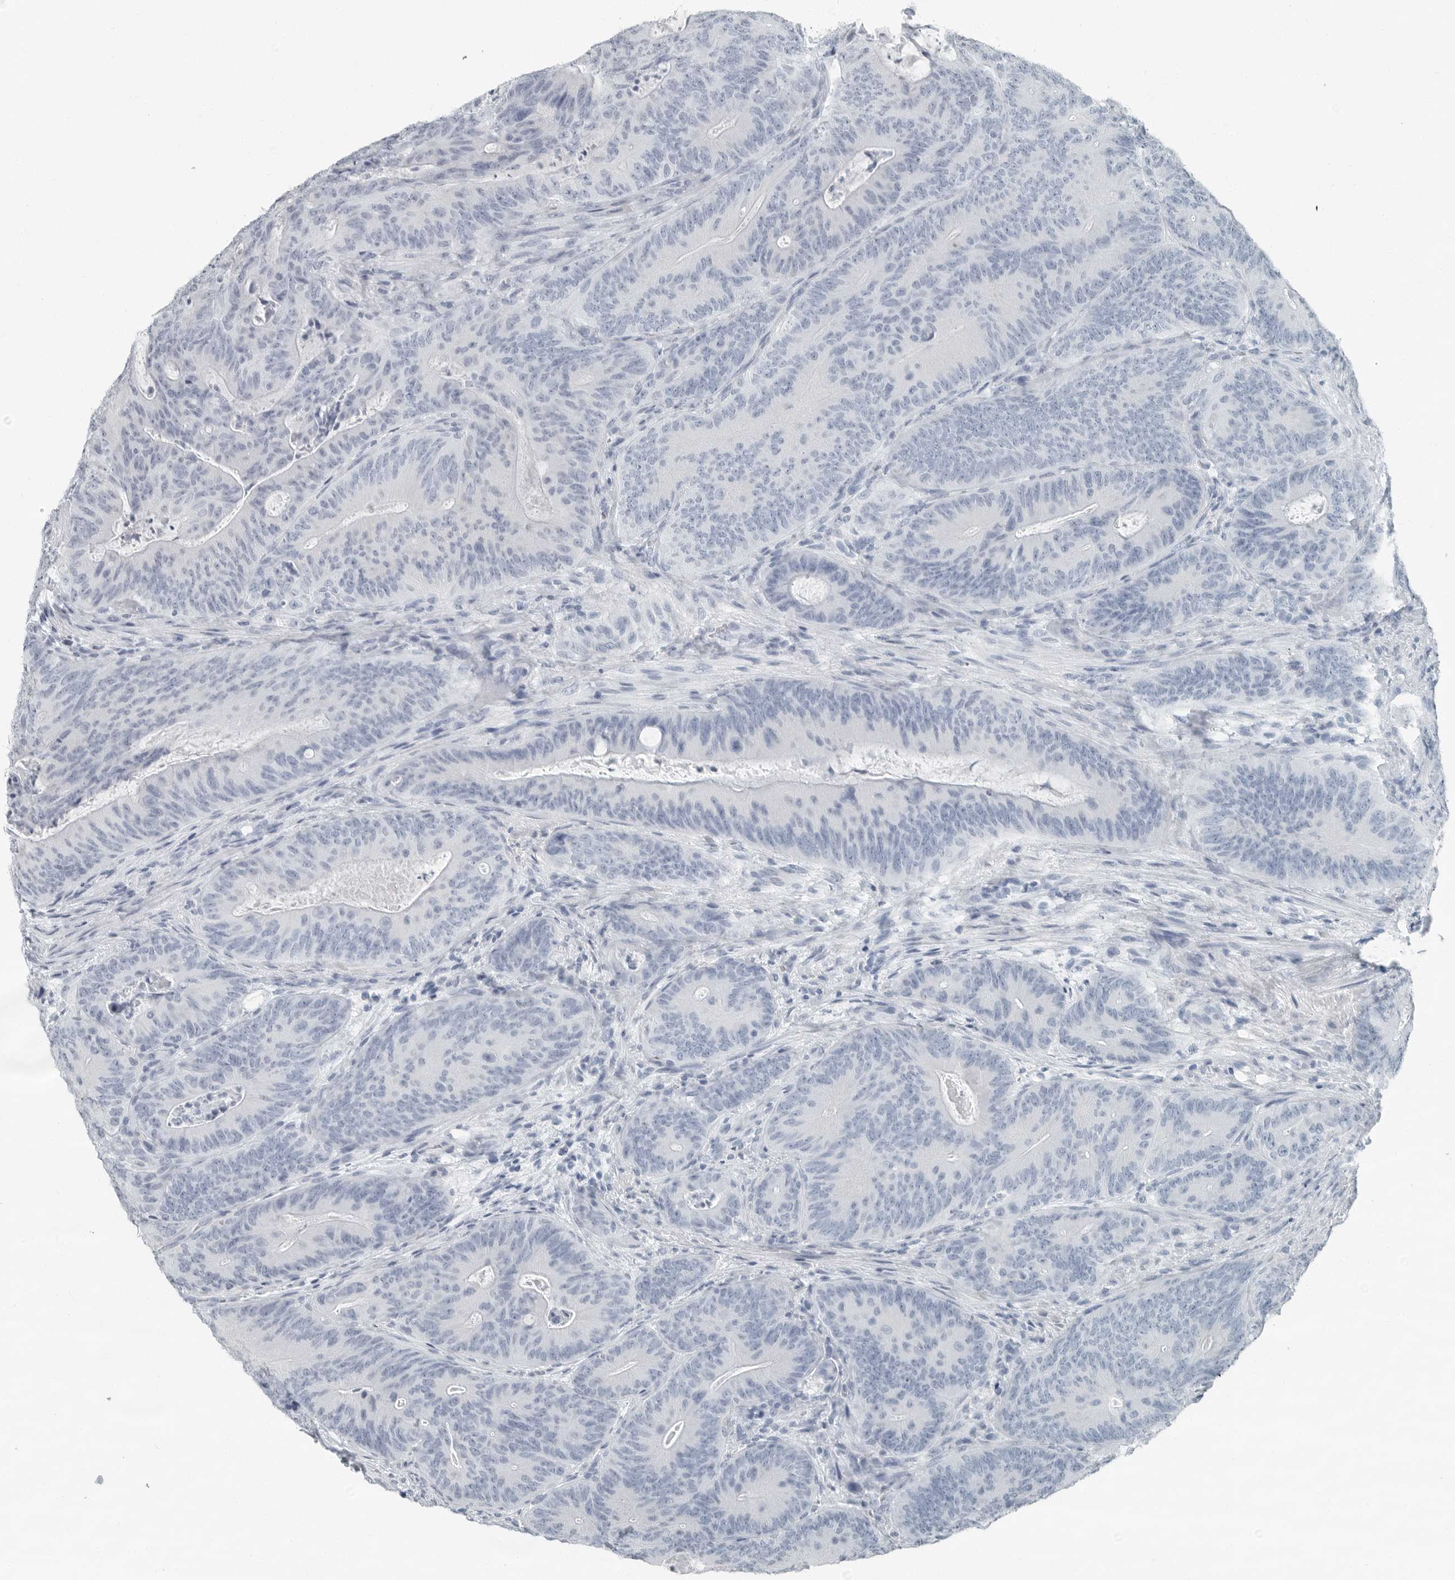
{"staining": {"intensity": "negative", "quantity": "none", "location": "none"}, "tissue": "colorectal cancer", "cell_type": "Tumor cells", "image_type": "cancer", "snomed": [{"axis": "morphology", "description": "Normal tissue, NOS"}, {"axis": "topography", "description": "Colon"}], "caption": "Micrograph shows no protein positivity in tumor cells of colorectal cancer tissue.", "gene": "FABP6", "patient": {"sex": "female", "age": 82}}